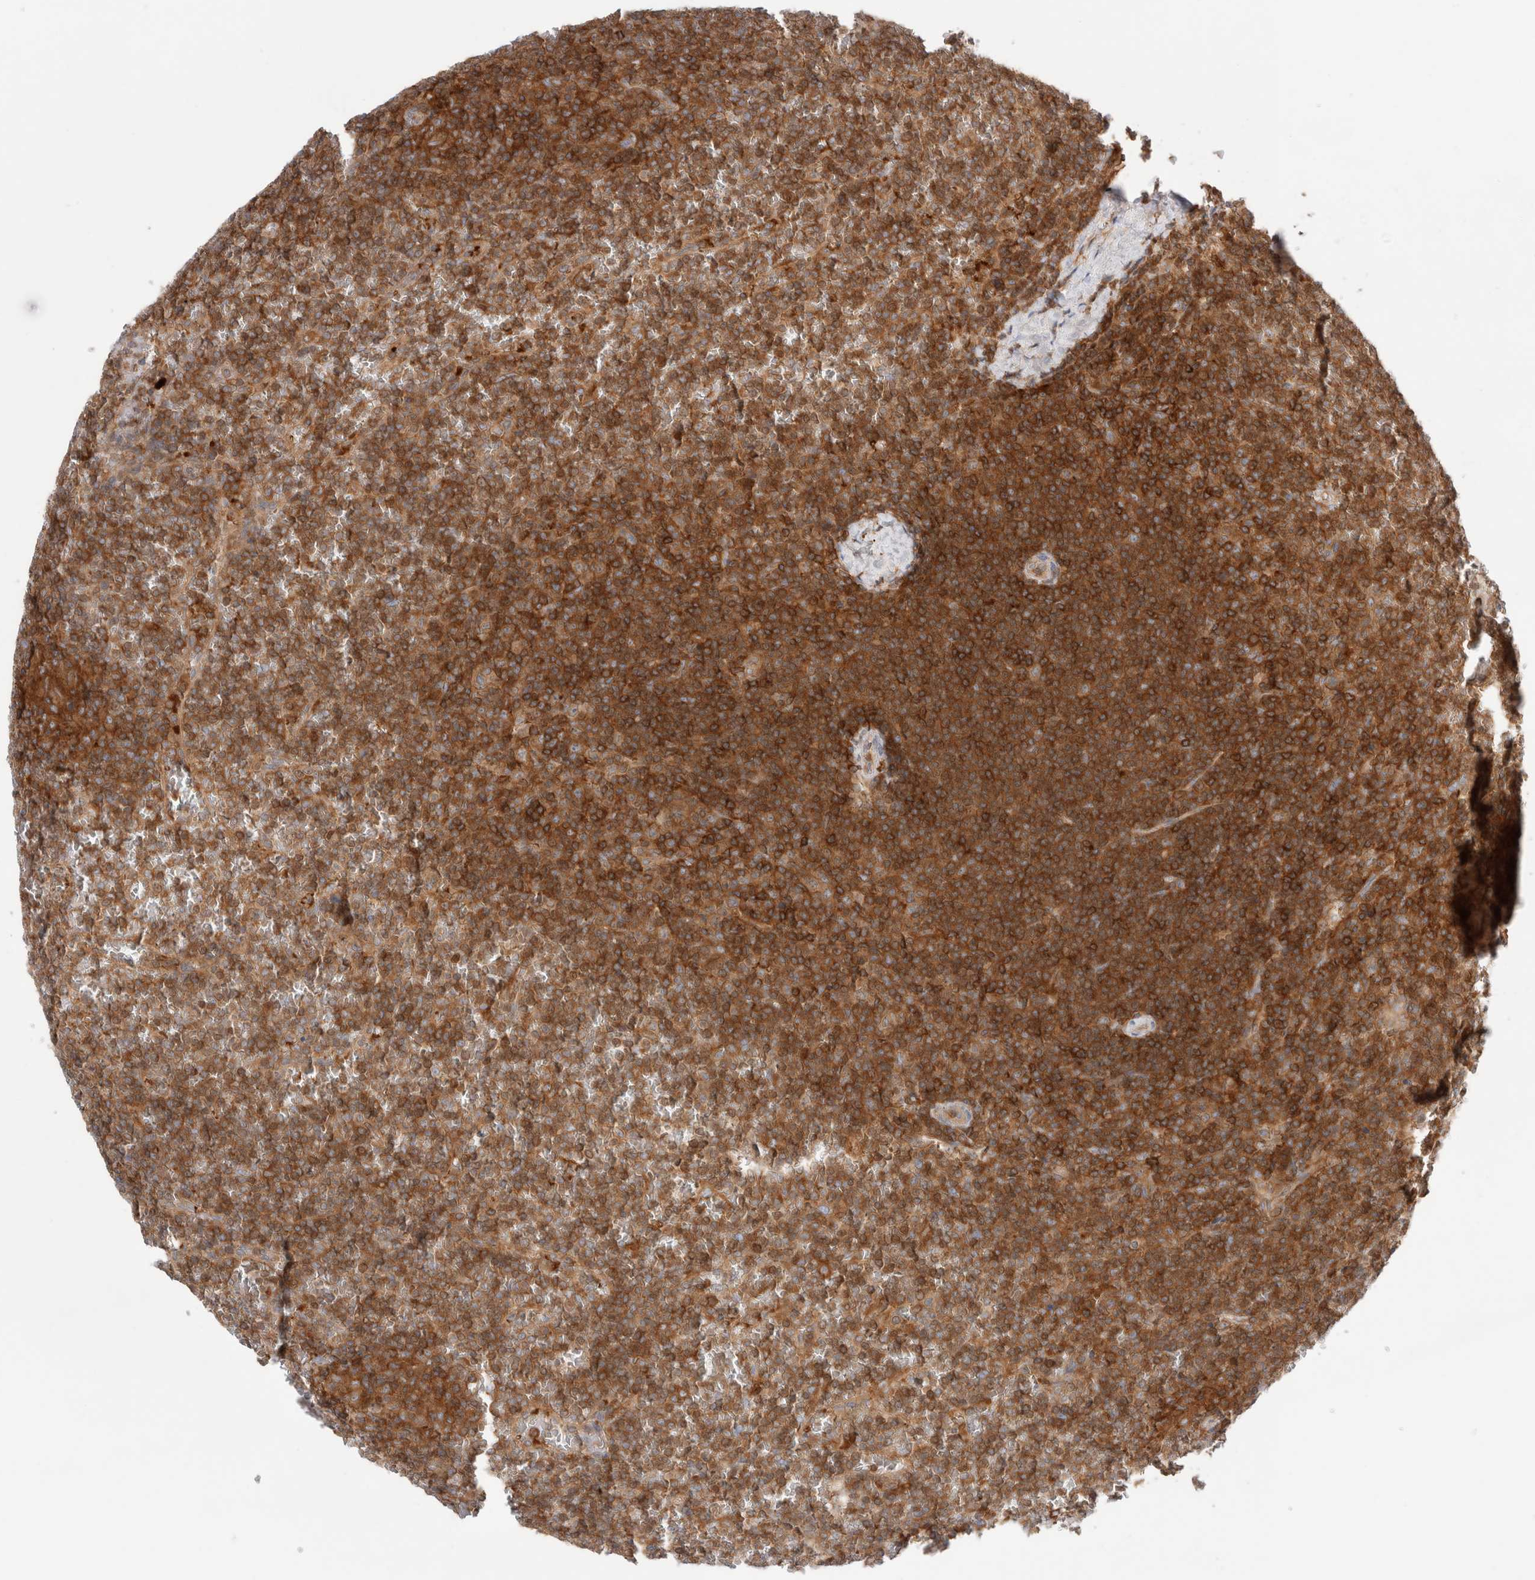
{"staining": {"intensity": "strong", "quantity": ">75%", "location": "cytoplasmic/membranous"}, "tissue": "lymphoma", "cell_type": "Tumor cells", "image_type": "cancer", "snomed": [{"axis": "morphology", "description": "Malignant lymphoma, non-Hodgkin's type, Low grade"}, {"axis": "topography", "description": "Spleen"}], "caption": "Human malignant lymphoma, non-Hodgkin's type (low-grade) stained with a protein marker shows strong staining in tumor cells.", "gene": "KLHL14", "patient": {"sex": "female", "age": 19}}